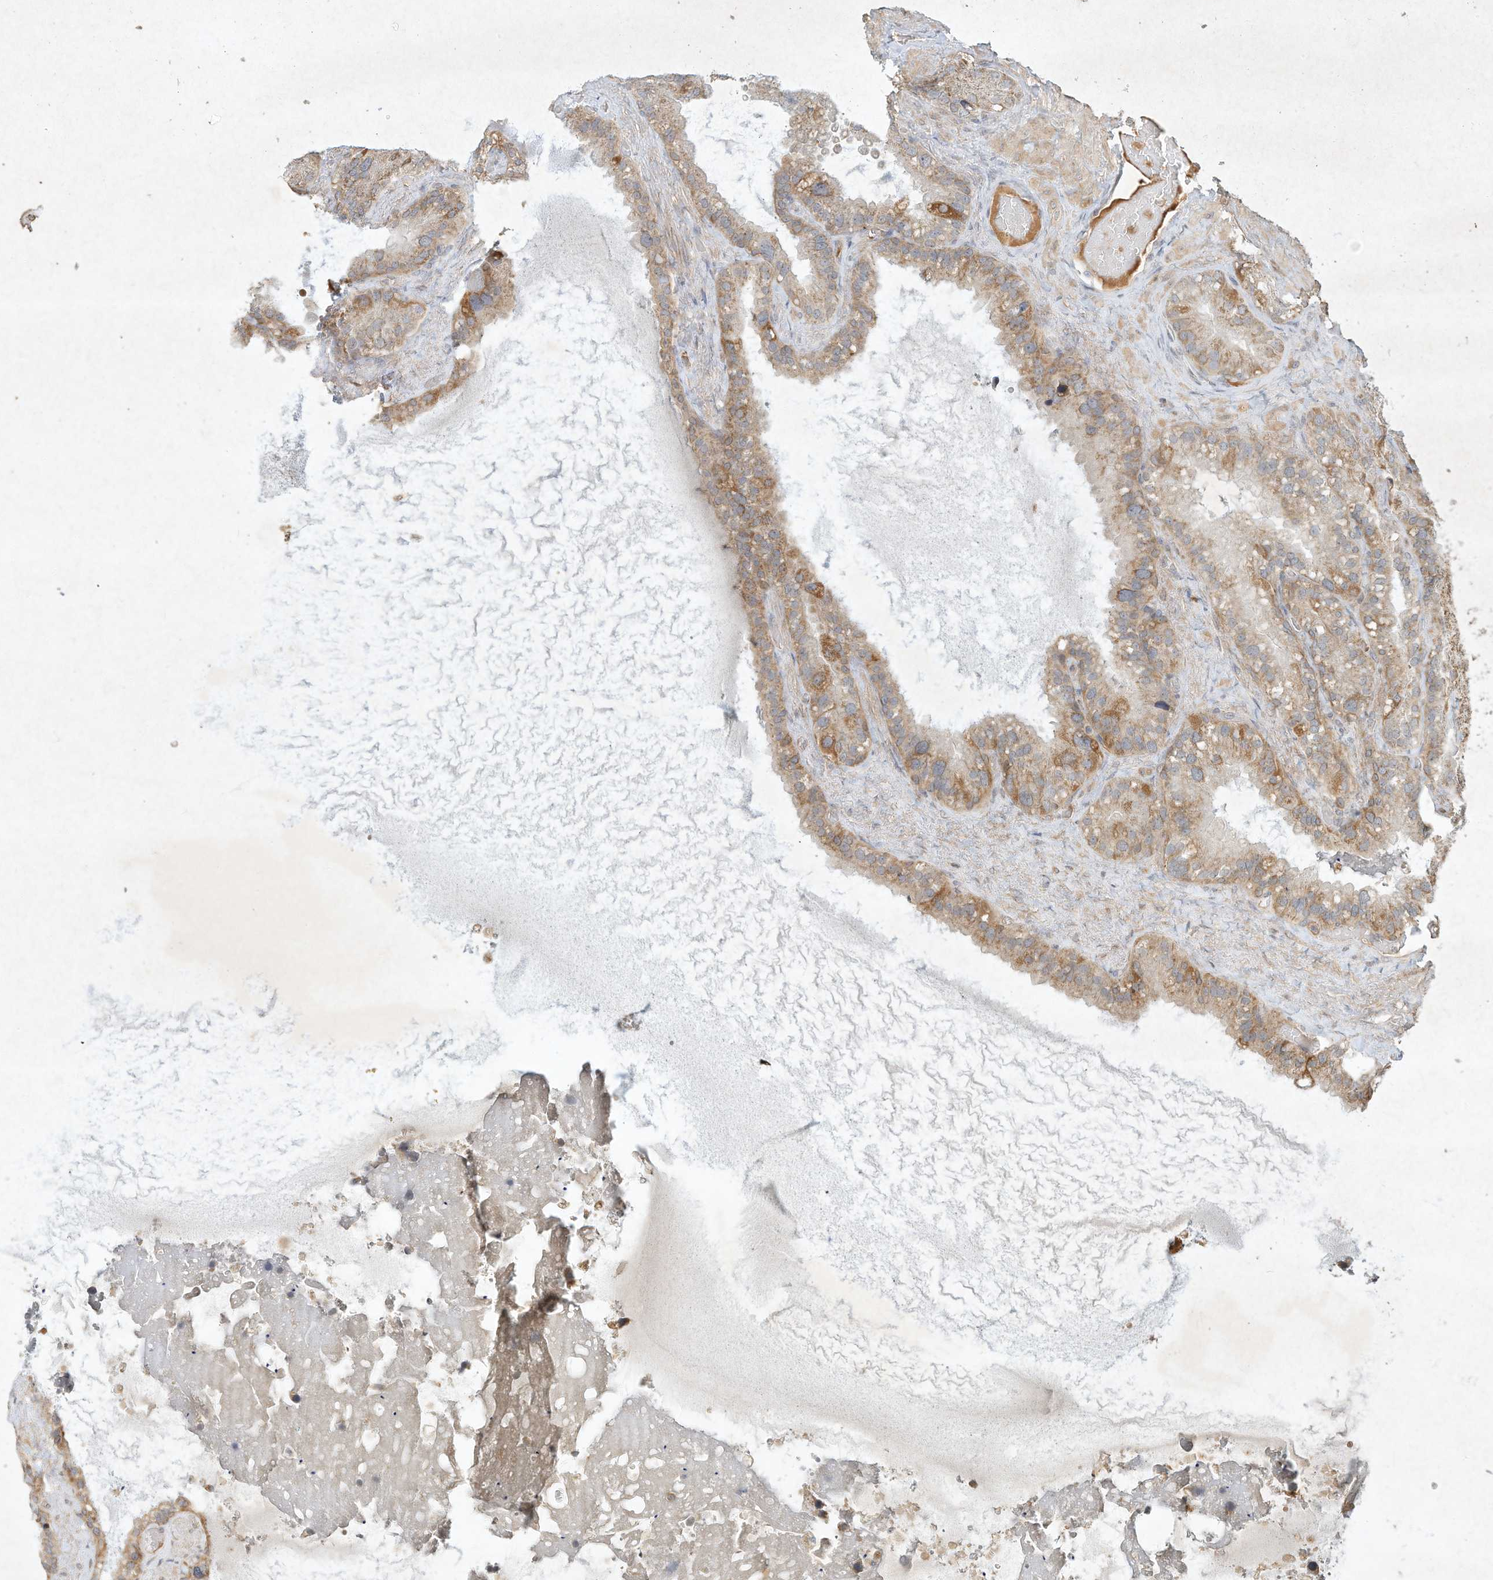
{"staining": {"intensity": "weak", "quantity": "25%-75%", "location": "cytoplasmic/membranous"}, "tissue": "seminal vesicle", "cell_type": "Glandular cells", "image_type": "normal", "snomed": [{"axis": "morphology", "description": "Normal tissue, NOS"}, {"axis": "topography", "description": "Prostate"}, {"axis": "topography", "description": "Seminal veicle"}], "caption": "Immunohistochemistry histopathology image of normal seminal vesicle: human seminal vesicle stained using immunohistochemistry (IHC) shows low levels of weak protein expression localized specifically in the cytoplasmic/membranous of glandular cells, appearing as a cytoplasmic/membranous brown color.", "gene": "BTRC", "patient": {"sex": "male", "age": 68}}